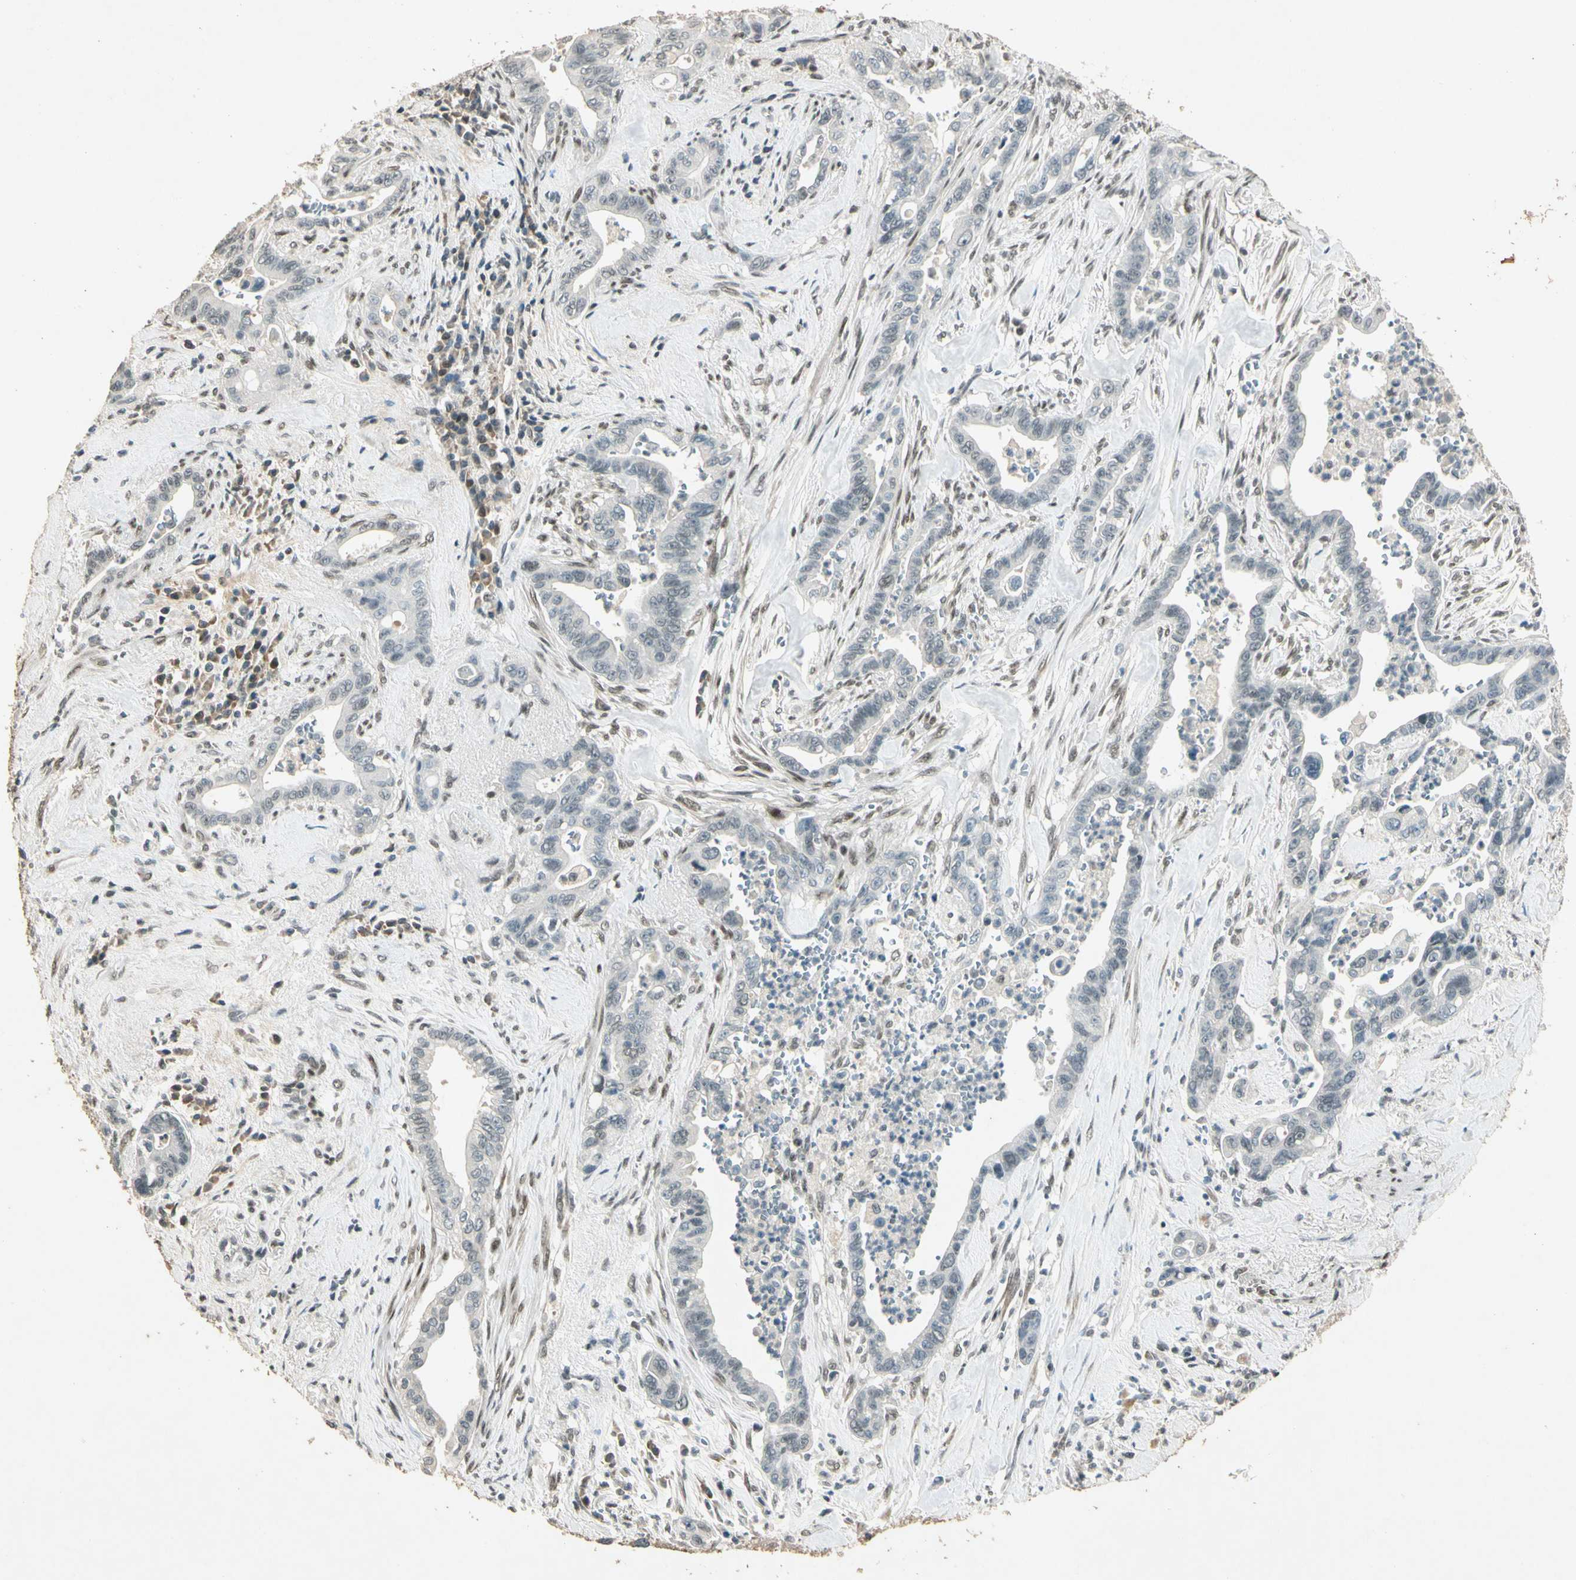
{"staining": {"intensity": "negative", "quantity": "none", "location": "none"}, "tissue": "pancreatic cancer", "cell_type": "Tumor cells", "image_type": "cancer", "snomed": [{"axis": "morphology", "description": "Adenocarcinoma, NOS"}, {"axis": "topography", "description": "Pancreas"}], "caption": "Pancreatic adenocarcinoma stained for a protein using immunohistochemistry (IHC) reveals no positivity tumor cells.", "gene": "ZBTB4", "patient": {"sex": "male", "age": 70}}